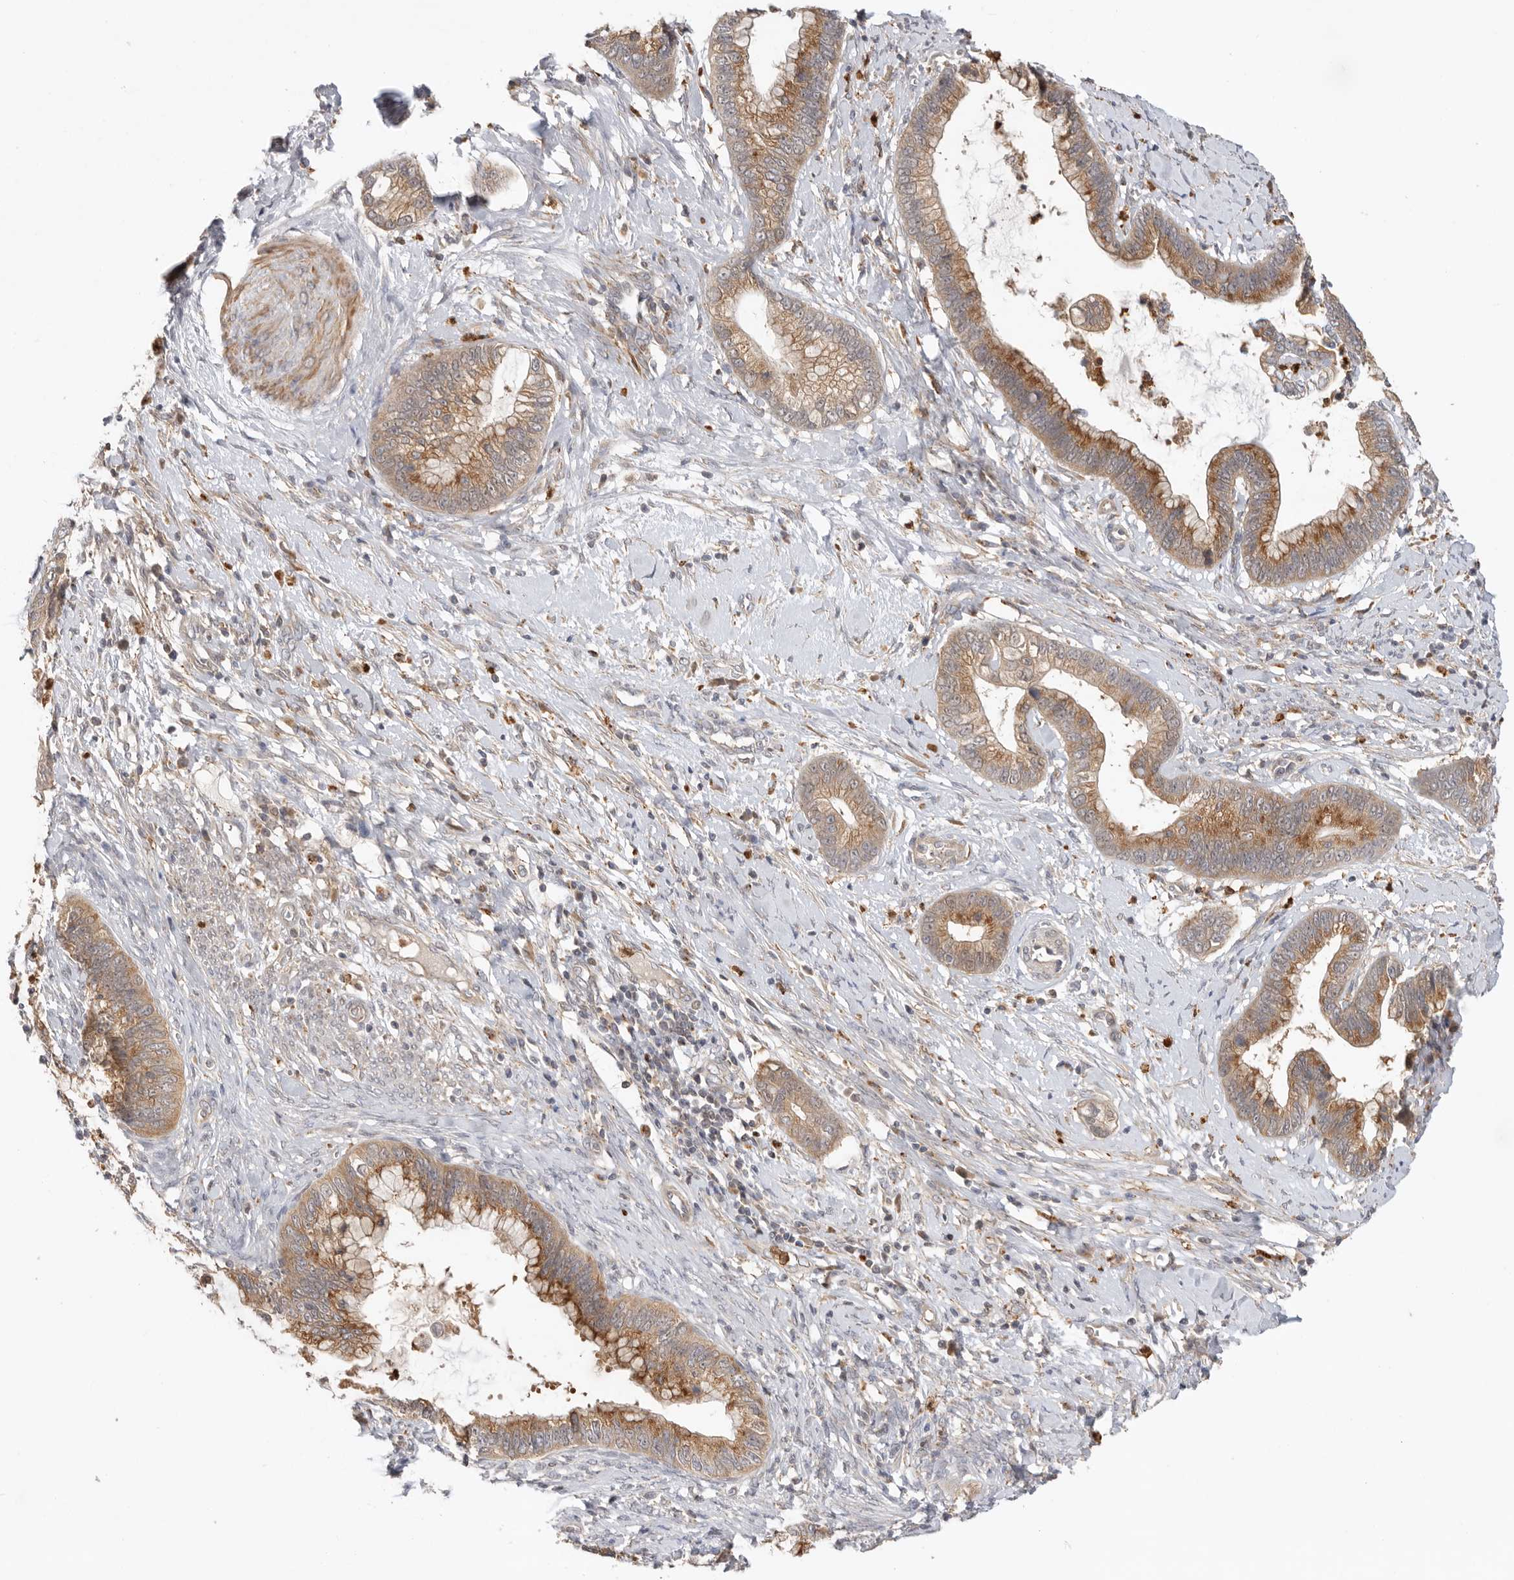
{"staining": {"intensity": "moderate", "quantity": ">75%", "location": "cytoplasmic/membranous"}, "tissue": "cervical cancer", "cell_type": "Tumor cells", "image_type": "cancer", "snomed": [{"axis": "morphology", "description": "Adenocarcinoma, NOS"}, {"axis": "topography", "description": "Cervix"}], "caption": "Immunohistochemistry (DAB (3,3'-diaminobenzidine)) staining of adenocarcinoma (cervical) reveals moderate cytoplasmic/membranous protein expression in approximately >75% of tumor cells.", "gene": "GNE", "patient": {"sex": "female", "age": 44}}